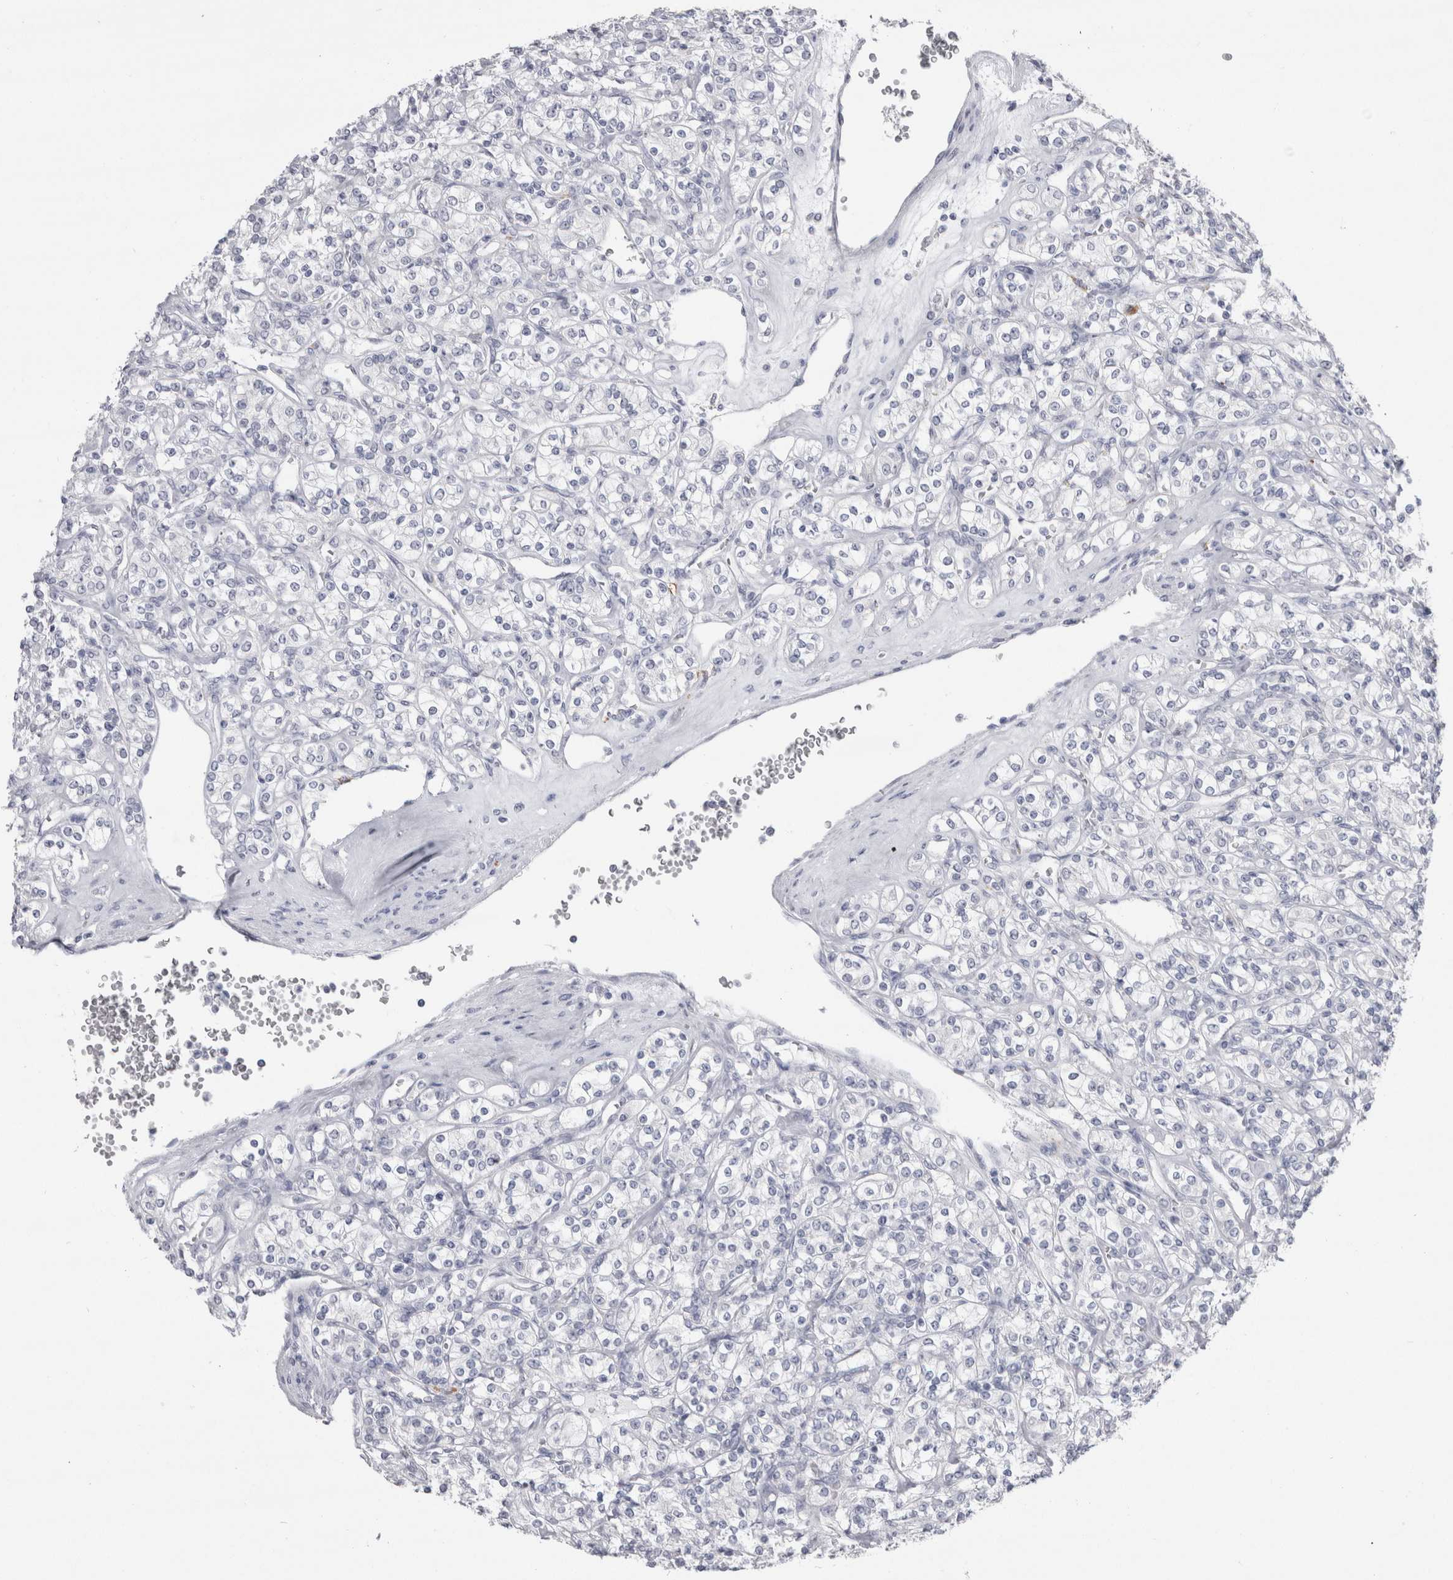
{"staining": {"intensity": "negative", "quantity": "none", "location": "none"}, "tissue": "renal cancer", "cell_type": "Tumor cells", "image_type": "cancer", "snomed": [{"axis": "morphology", "description": "Adenocarcinoma, NOS"}, {"axis": "topography", "description": "Kidney"}], "caption": "DAB immunohistochemical staining of human renal cancer shows no significant staining in tumor cells.", "gene": "CDH17", "patient": {"sex": "male", "age": 77}}